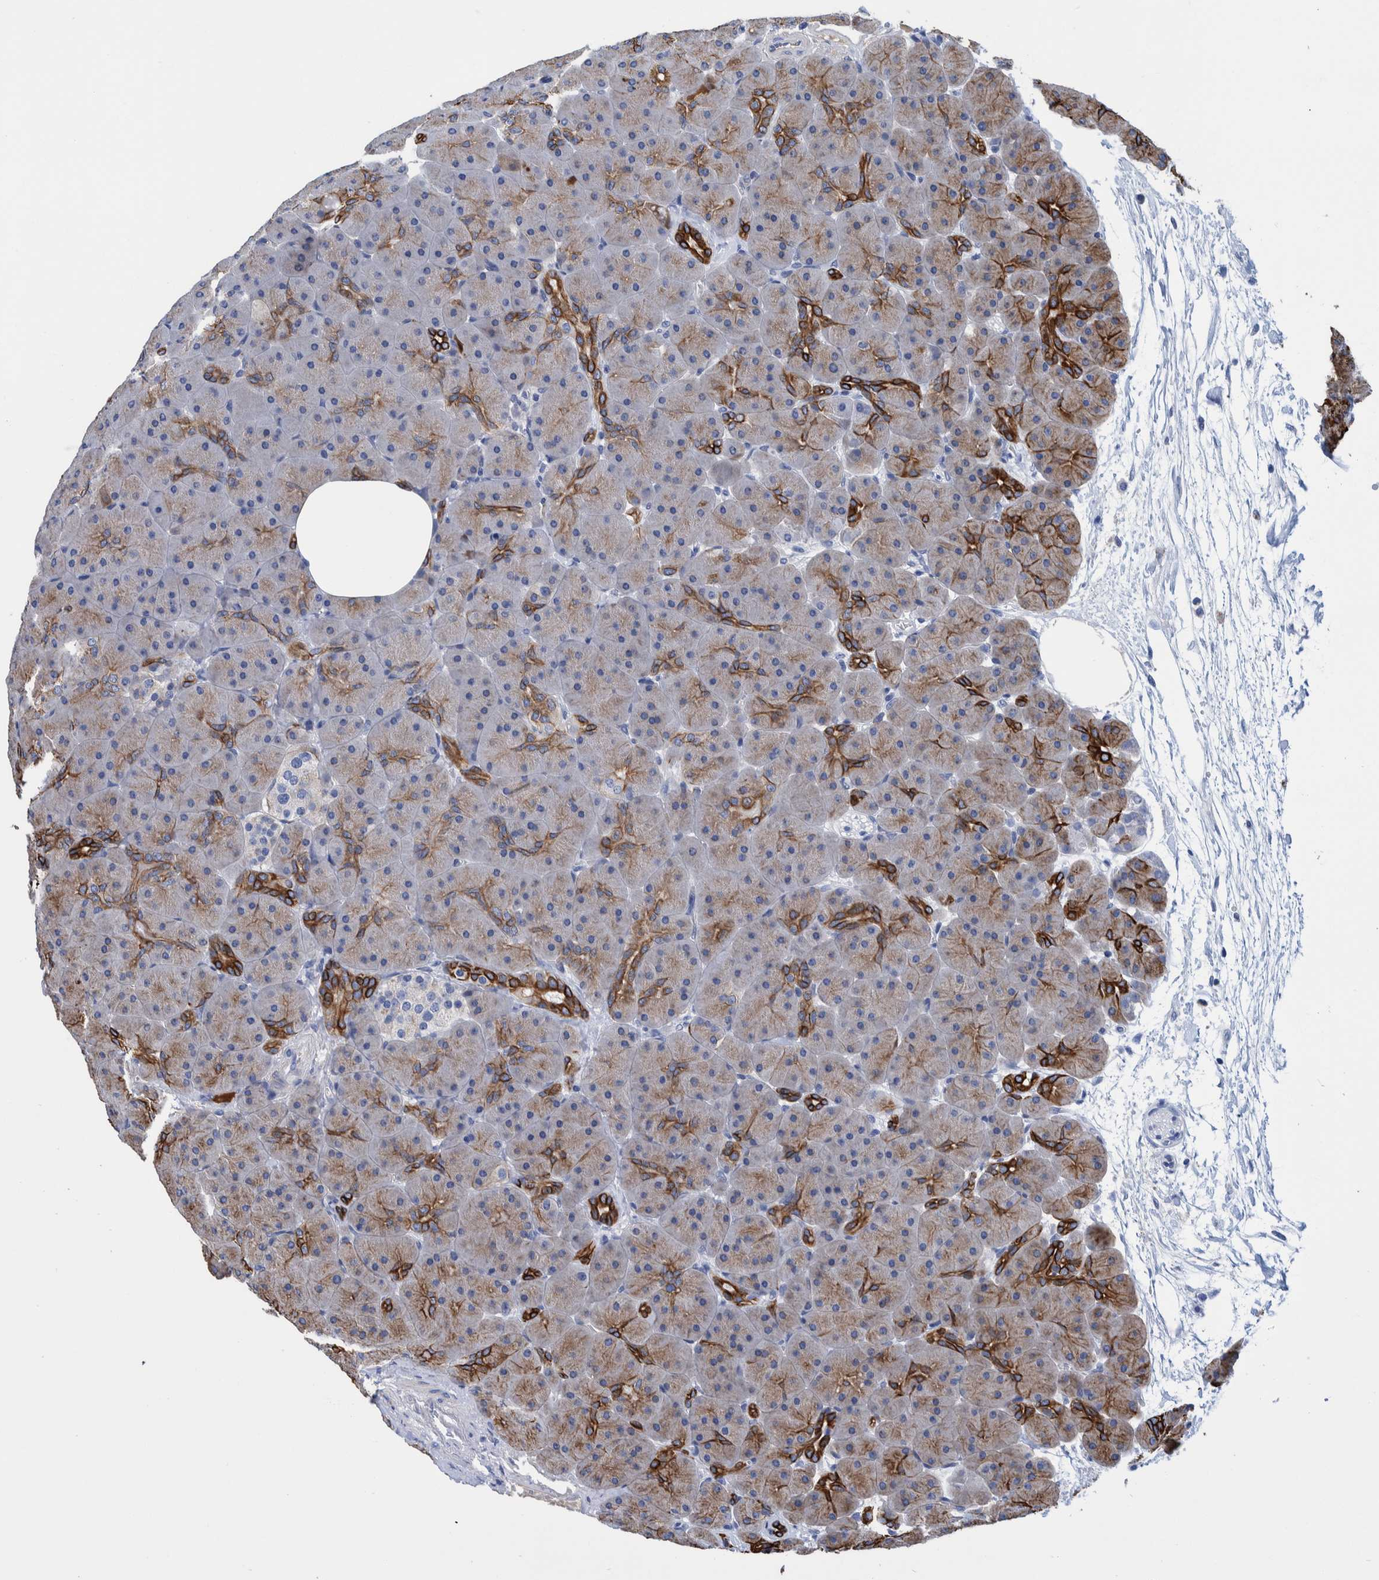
{"staining": {"intensity": "strong", "quantity": "<25%", "location": "cytoplasmic/membranous"}, "tissue": "pancreas", "cell_type": "Exocrine glandular cells", "image_type": "normal", "snomed": [{"axis": "morphology", "description": "Normal tissue, NOS"}, {"axis": "topography", "description": "Pancreas"}], "caption": "Protein staining shows strong cytoplasmic/membranous expression in about <25% of exocrine glandular cells in unremarkable pancreas. The protein is stained brown, and the nuclei are stained in blue (DAB IHC with brightfield microscopy, high magnification).", "gene": "MKS1", "patient": {"sex": "male", "age": 66}}